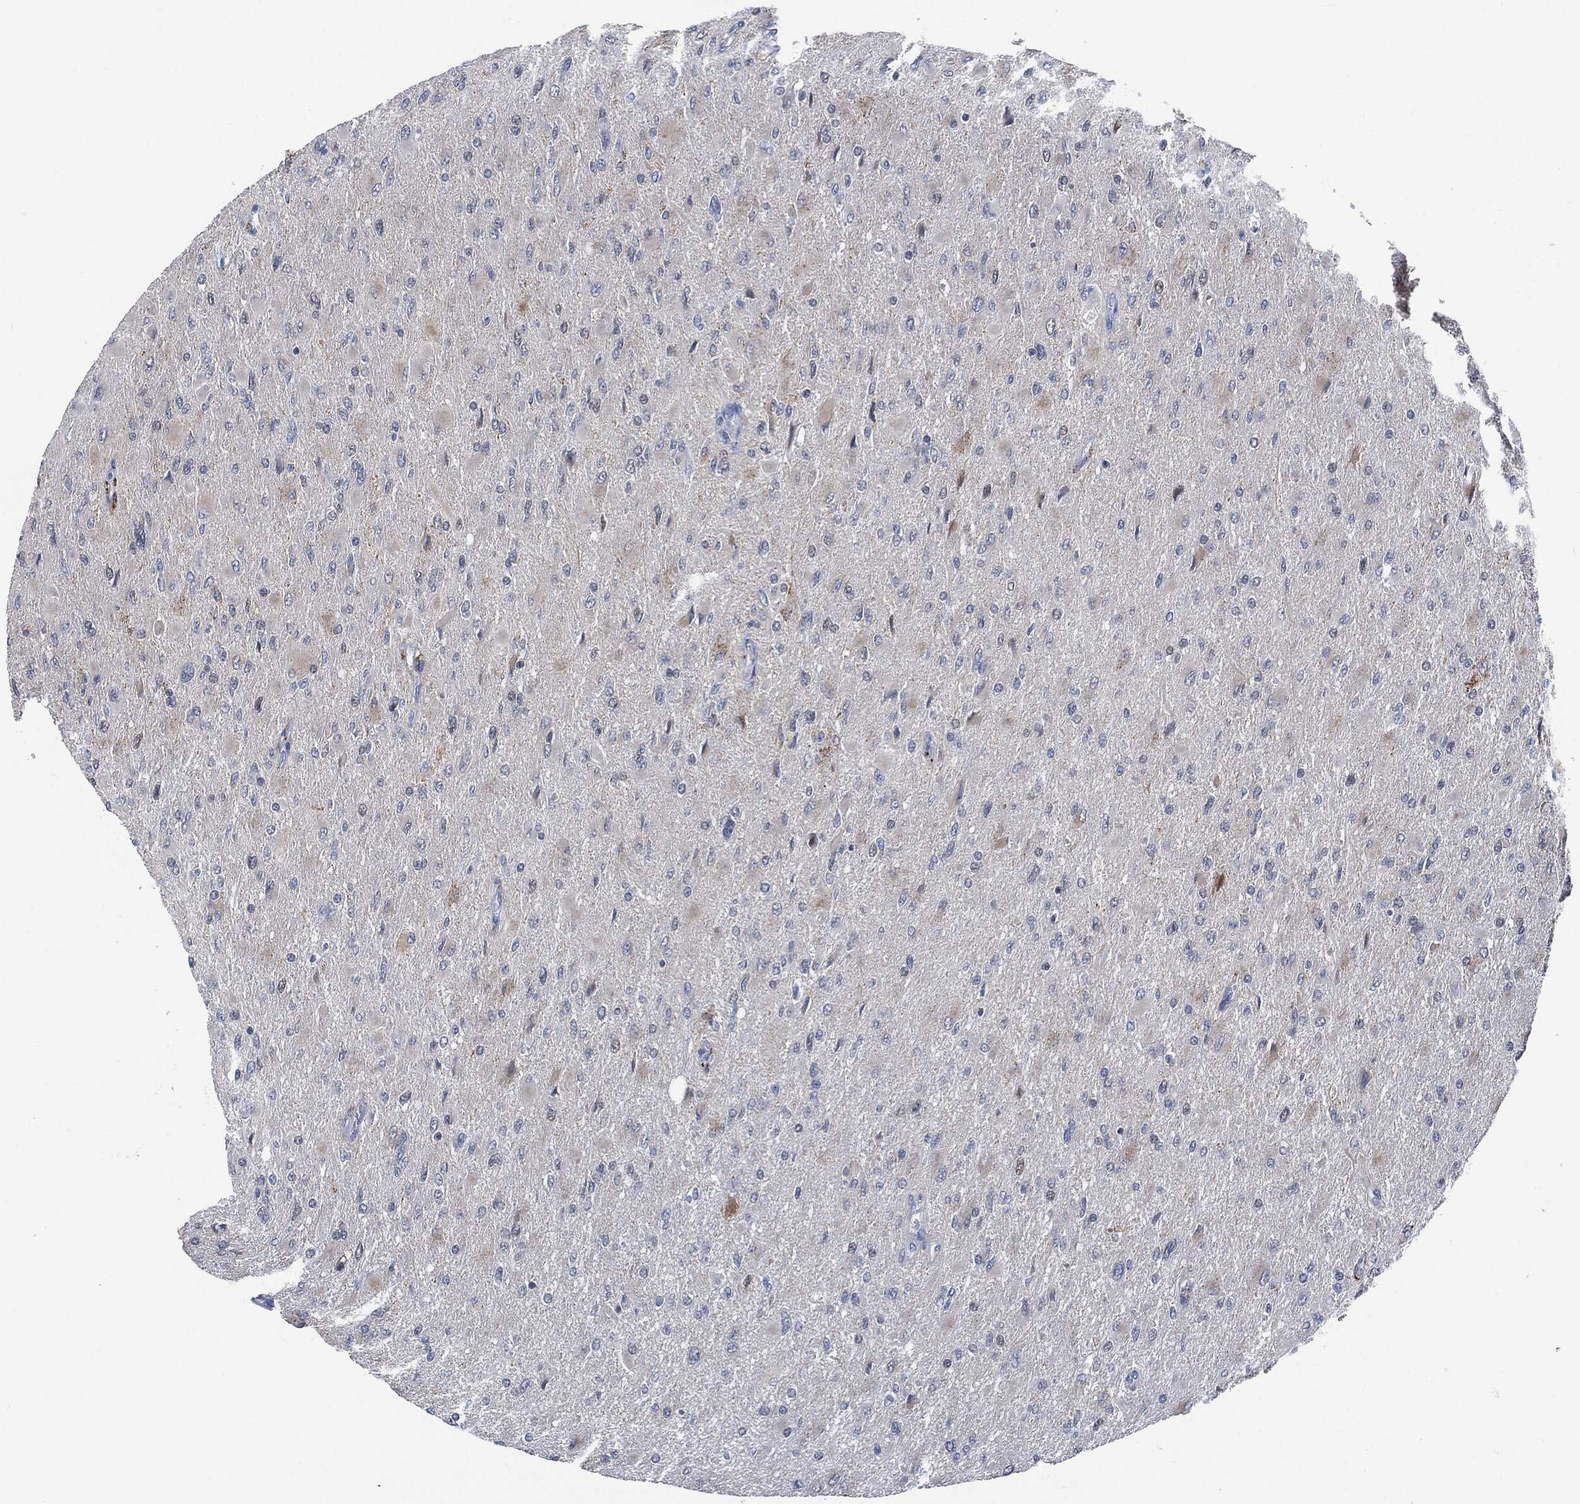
{"staining": {"intensity": "negative", "quantity": "none", "location": "none"}, "tissue": "glioma", "cell_type": "Tumor cells", "image_type": "cancer", "snomed": [{"axis": "morphology", "description": "Glioma, malignant, High grade"}, {"axis": "topography", "description": "Cerebral cortex"}], "caption": "The photomicrograph exhibits no staining of tumor cells in glioma.", "gene": "VSIG4", "patient": {"sex": "female", "age": 36}}